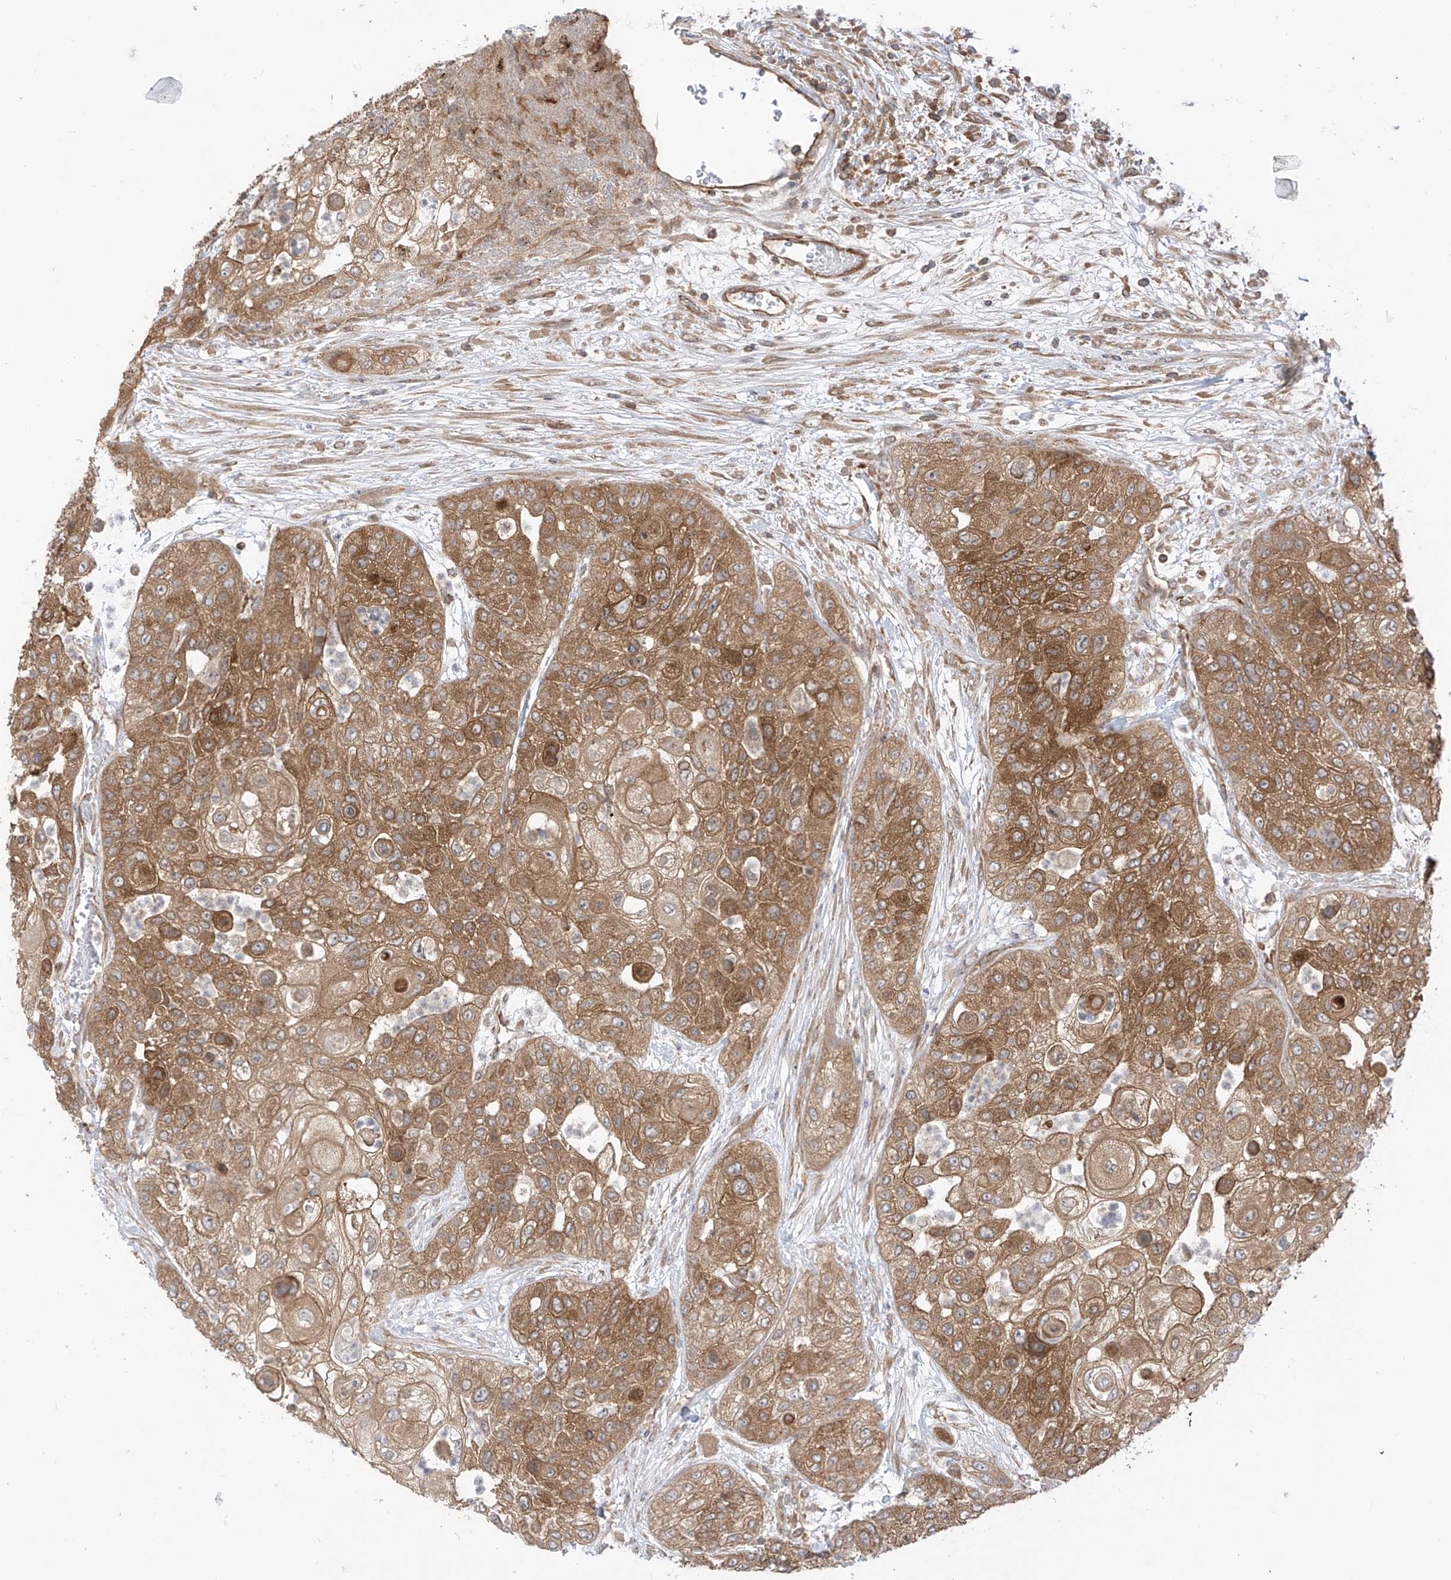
{"staining": {"intensity": "moderate", "quantity": ">75%", "location": "cytoplasmic/membranous"}, "tissue": "urothelial cancer", "cell_type": "Tumor cells", "image_type": "cancer", "snomed": [{"axis": "morphology", "description": "Urothelial carcinoma, High grade"}, {"axis": "topography", "description": "Urinary bladder"}], "caption": "Immunohistochemical staining of urothelial cancer demonstrates medium levels of moderate cytoplasmic/membranous expression in approximately >75% of tumor cells. Immunohistochemistry stains the protein in brown and the nuclei are stained blue.", "gene": "REPS1", "patient": {"sex": "female", "age": 79}}